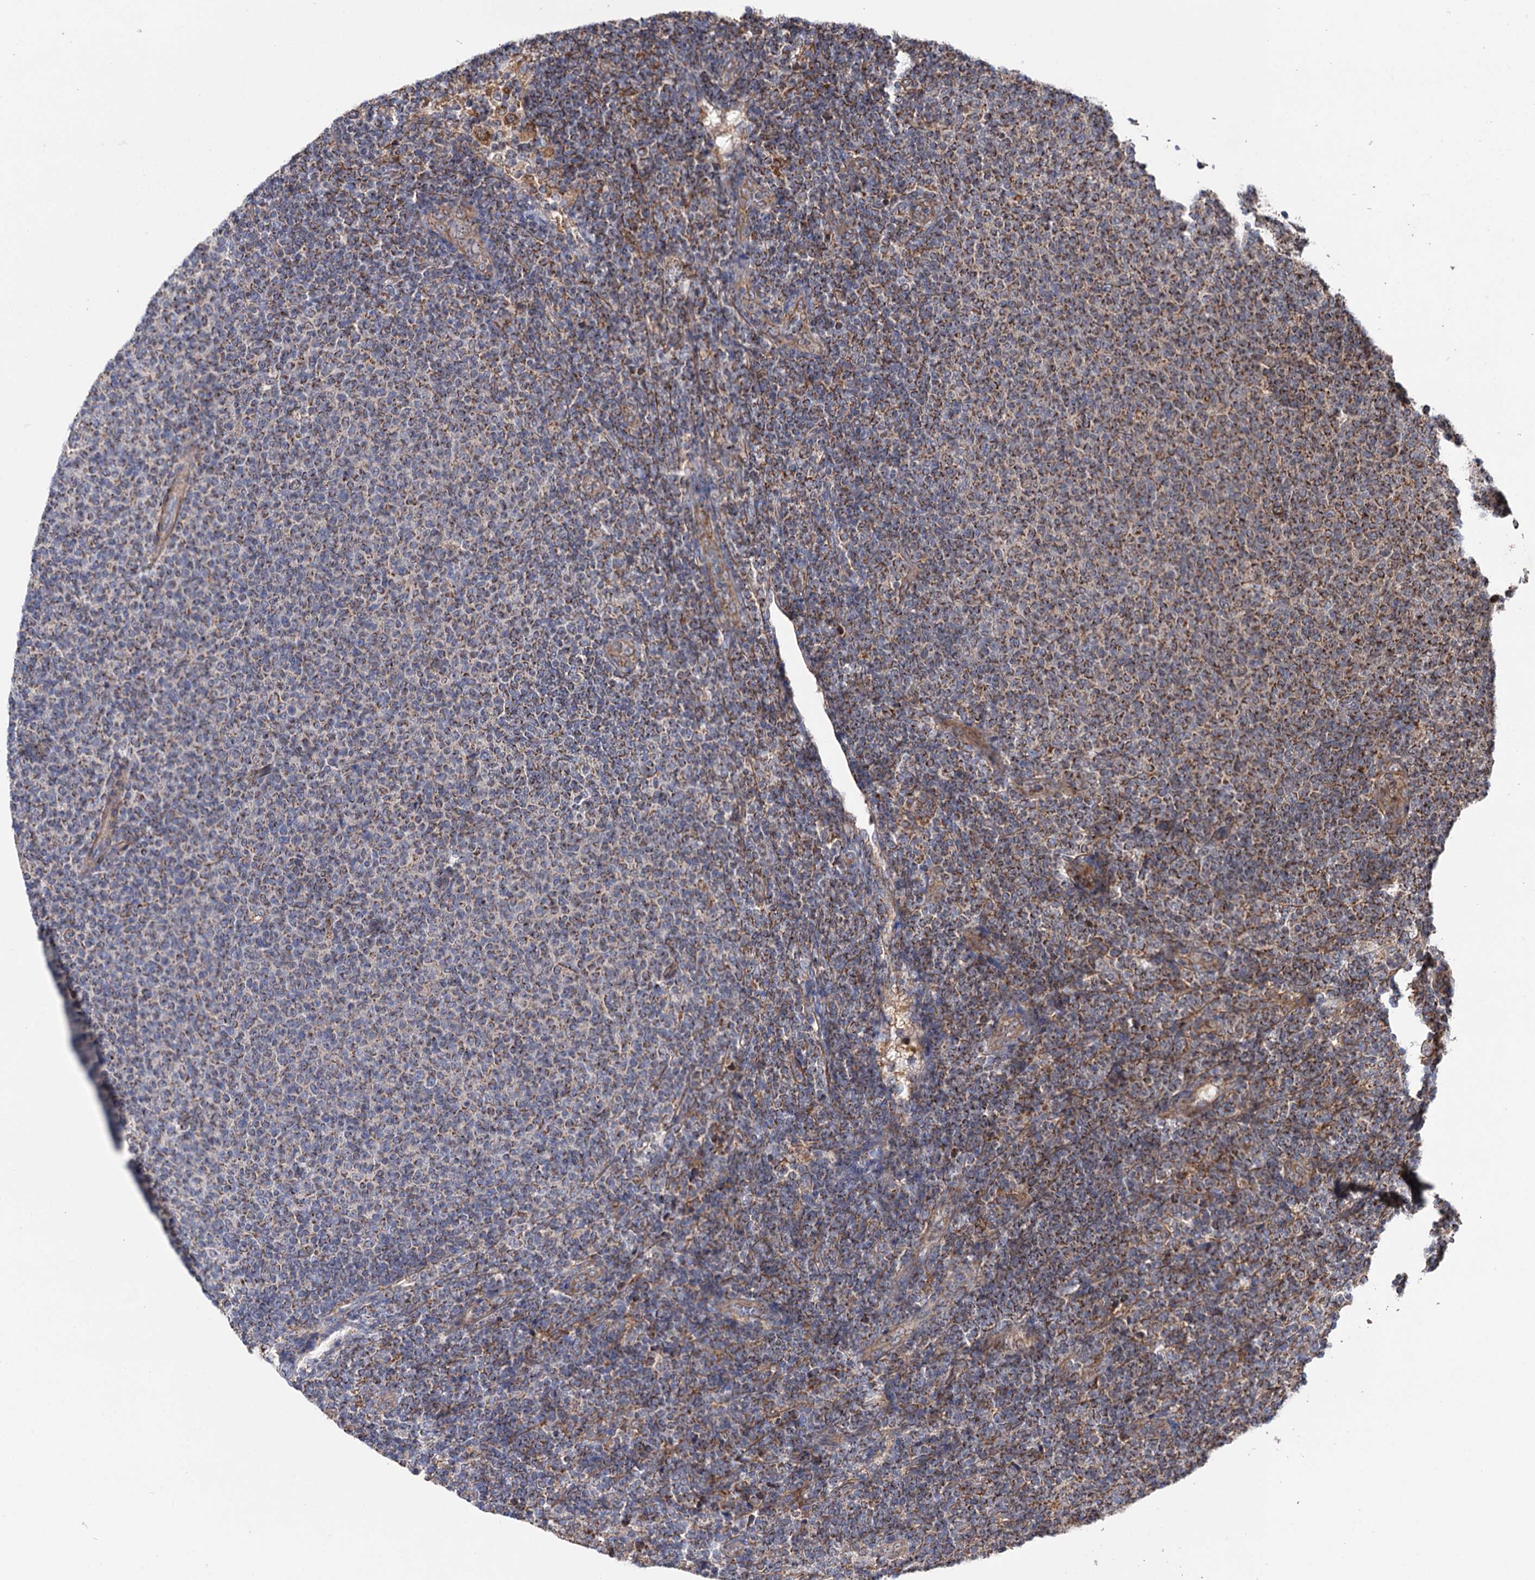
{"staining": {"intensity": "moderate", "quantity": ">75%", "location": "cytoplasmic/membranous"}, "tissue": "lymphoma", "cell_type": "Tumor cells", "image_type": "cancer", "snomed": [{"axis": "morphology", "description": "Malignant lymphoma, non-Hodgkin's type, Low grade"}, {"axis": "topography", "description": "Lymph node"}], "caption": "Tumor cells reveal moderate cytoplasmic/membranous staining in about >75% of cells in lymphoma. (IHC, brightfield microscopy, high magnification).", "gene": "SUCLA2", "patient": {"sex": "male", "age": 66}}